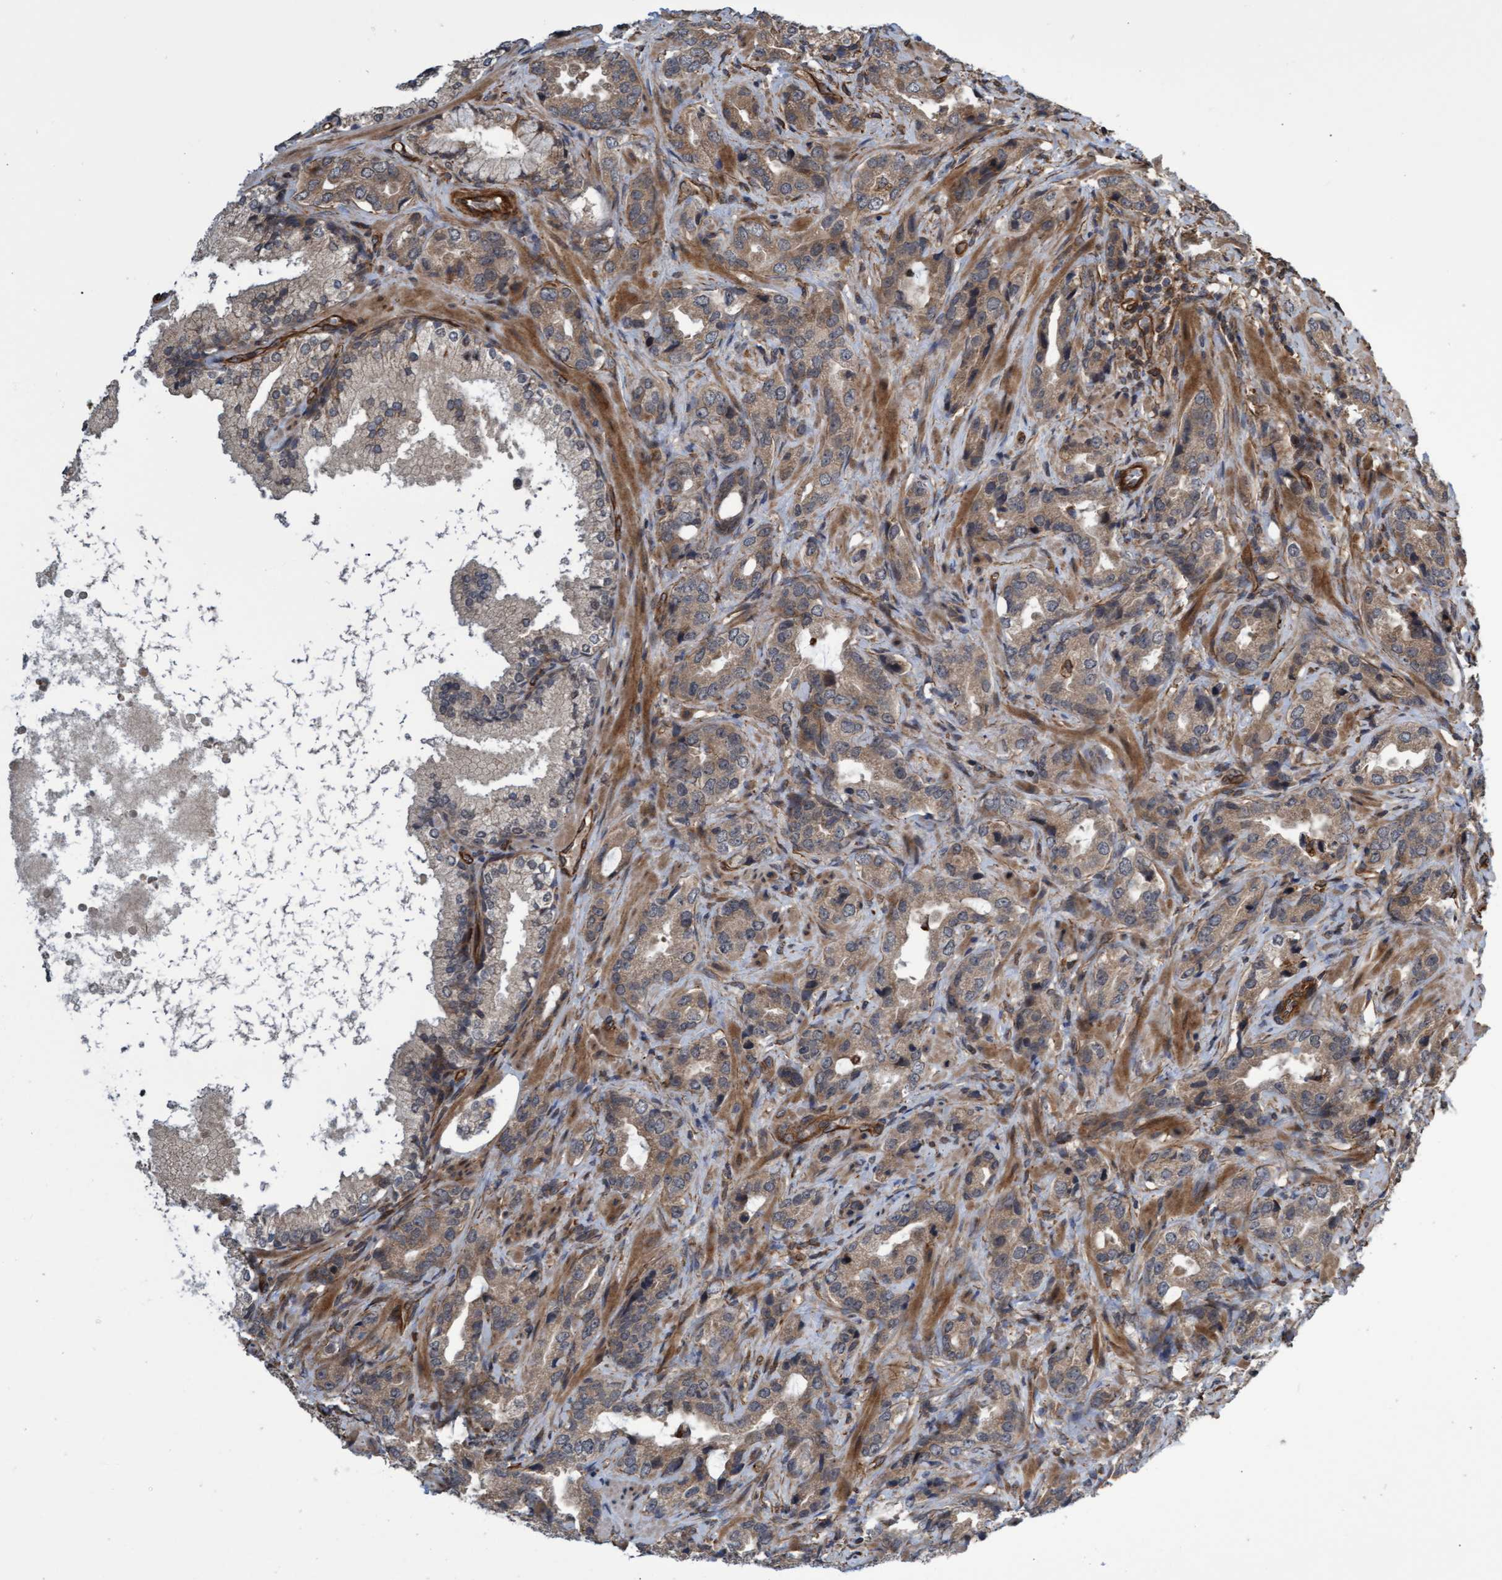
{"staining": {"intensity": "weak", "quantity": ">75%", "location": "cytoplasmic/membranous"}, "tissue": "prostate cancer", "cell_type": "Tumor cells", "image_type": "cancer", "snomed": [{"axis": "morphology", "description": "Adenocarcinoma, High grade"}, {"axis": "topography", "description": "Prostate"}], "caption": "Adenocarcinoma (high-grade) (prostate) stained with DAB IHC demonstrates low levels of weak cytoplasmic/membranous positivity in about >75% of tumor cells.", "gene": "TNFRSF10B", "patient": {"sex": "male", "age": 63}}